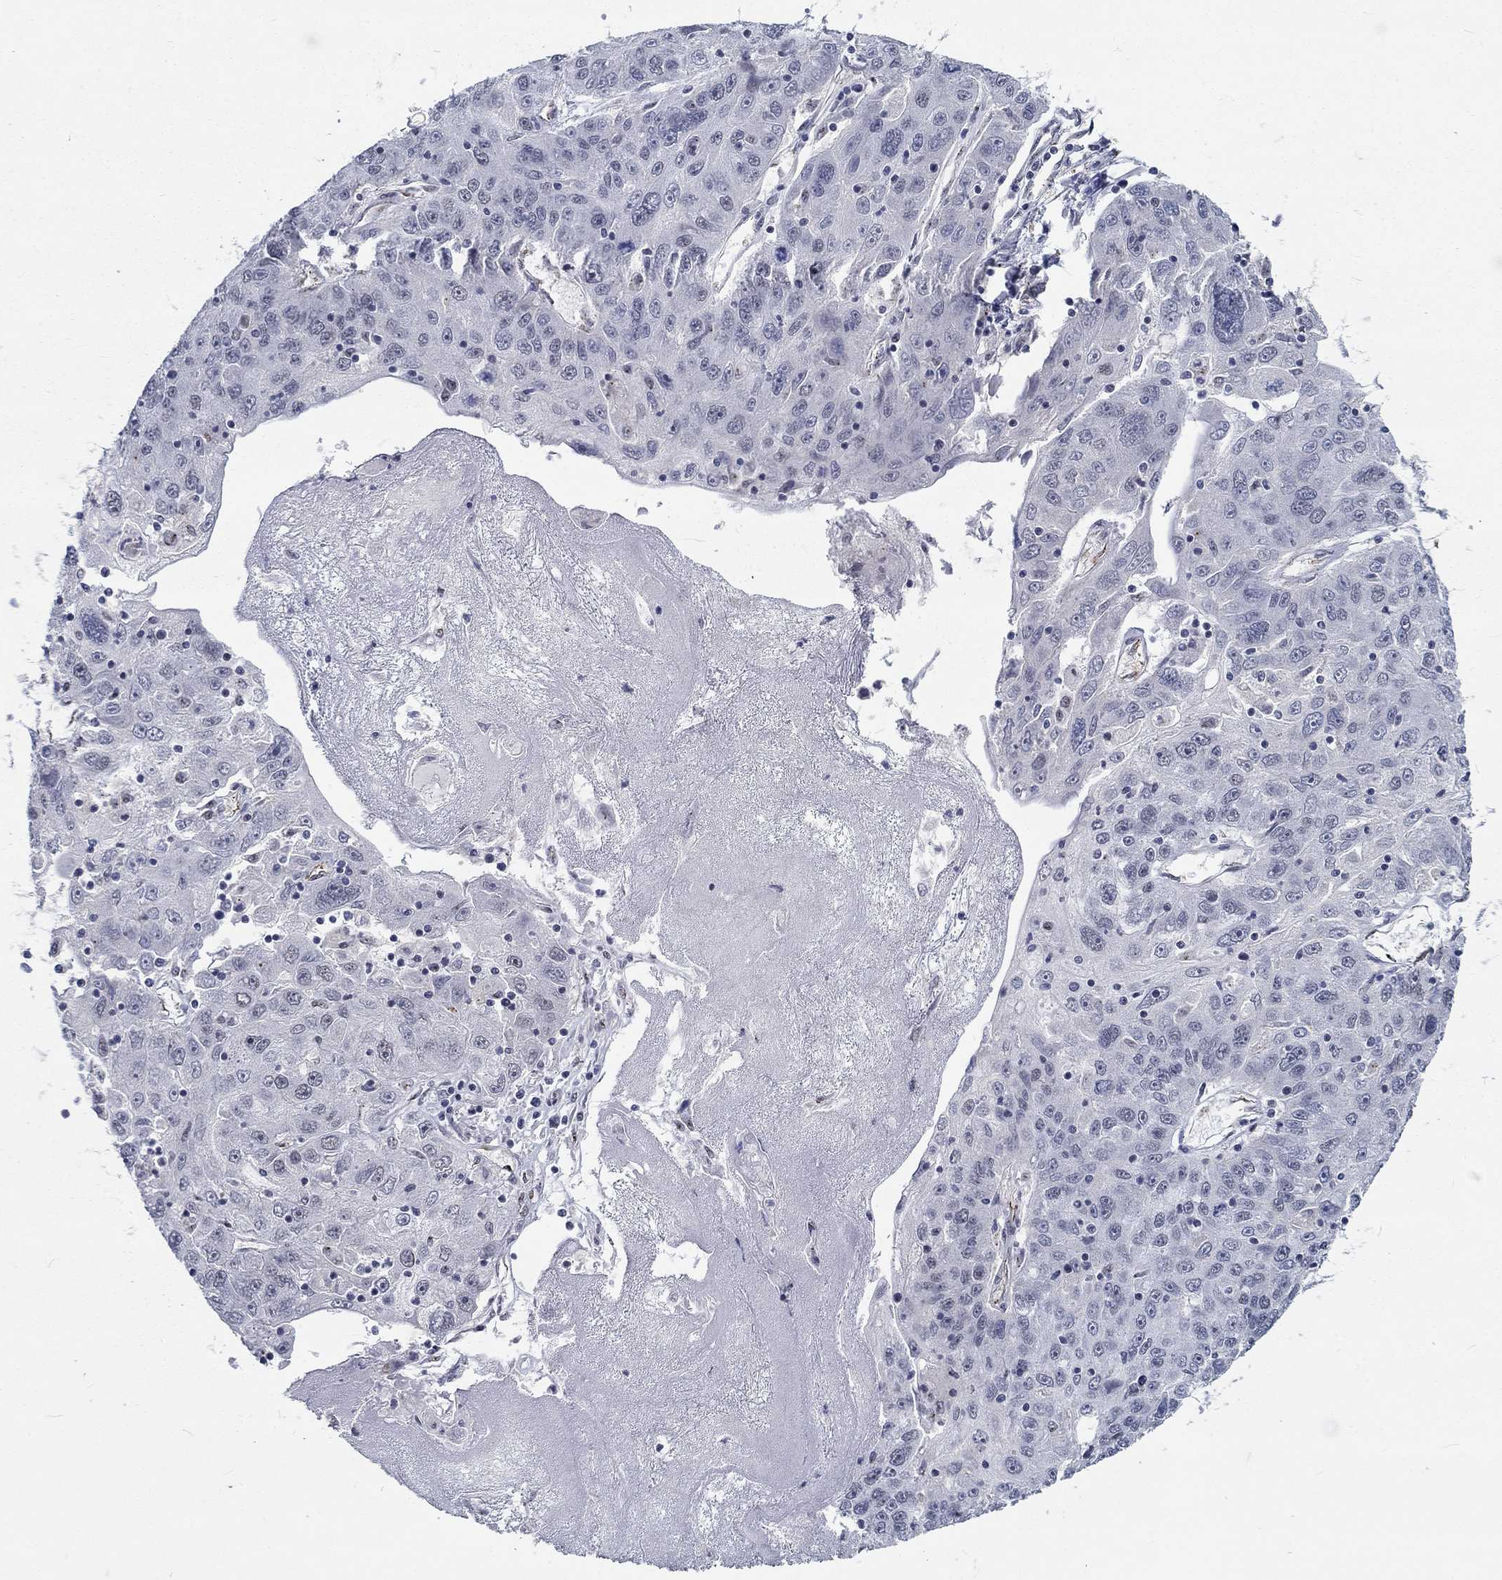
{"staining": {"intensity": "negative", "quantity": "none", "location": "none"}, "tissue": "stomach cancer", "cell_type": "Tumor cells", "image_type": "cancer", "snomed": [{"axis": "morphology", "description": "Adenocarcinoma, NOS"}, {"axis": "topography", "description": "Stomach"}], "caption": "Tumor cells are negative for protein expression in human stomach cancer. (Immunohistochemistry (ihc), brightfield microscopy, high magnification).", "gene": "ZBED1", "patient": {"sex": "male", "age": 56}}